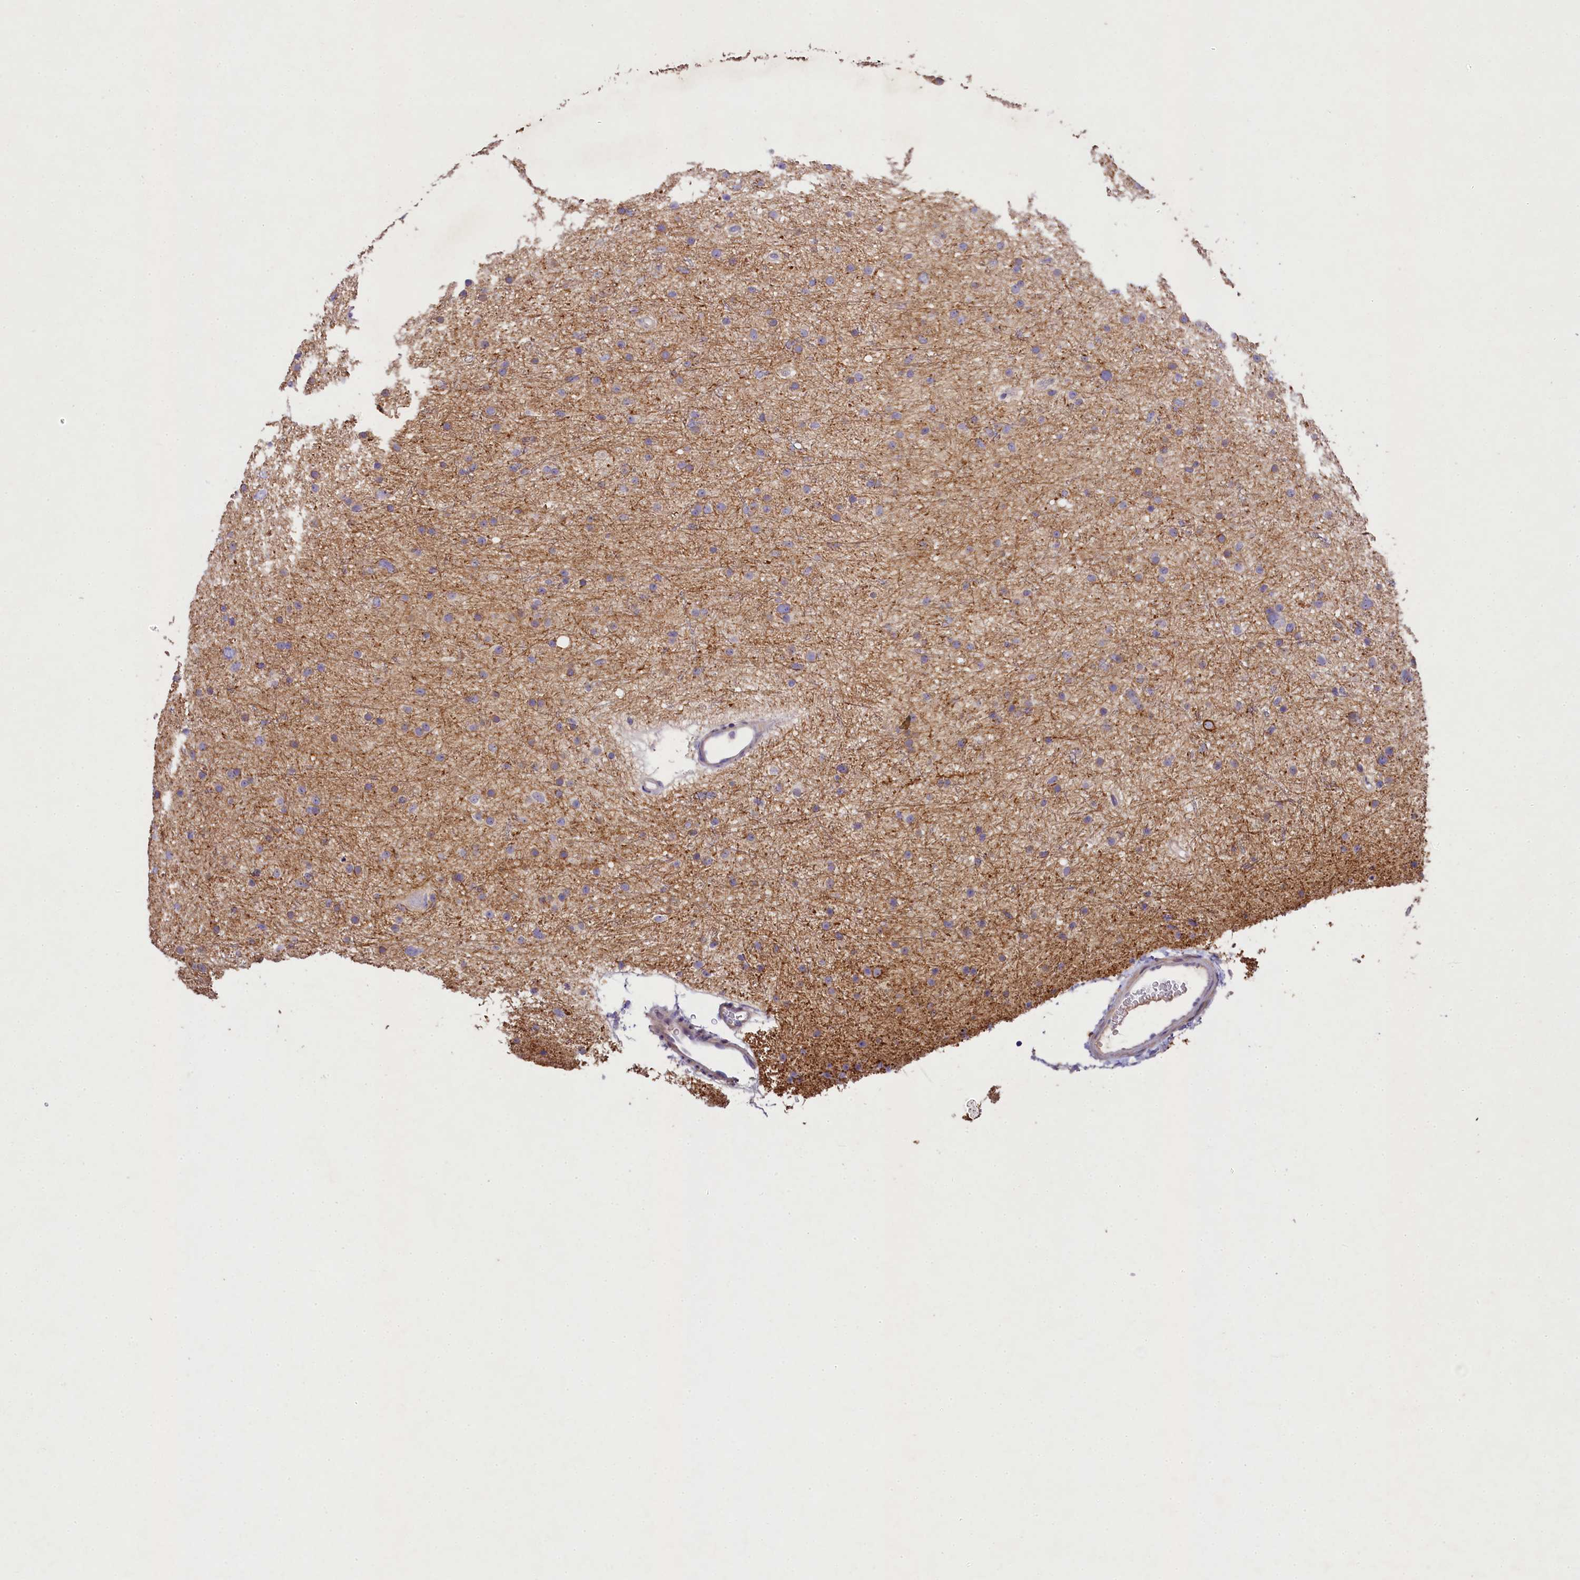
{"staining": {"intensity": "weak", "quantity": "25%-75%", "location": "cytoplasmic/membranous"}, "tissue": "glioma", "cell_type": "Tumor cells", "image_type": "cancer", "snomed": [{"axis": "morphology", "description": "Glioma, malignant, Low grade"}, {"axis": "topography", "description": "Cerebral cortex"}], "caption": "Protein expression analysis of glioma shows weak cytoplasmic/membranous expression in about 25%-75% of tumor cells.", "gene": "FXYD6", "patient": {"sex": "female", "age": 39}}